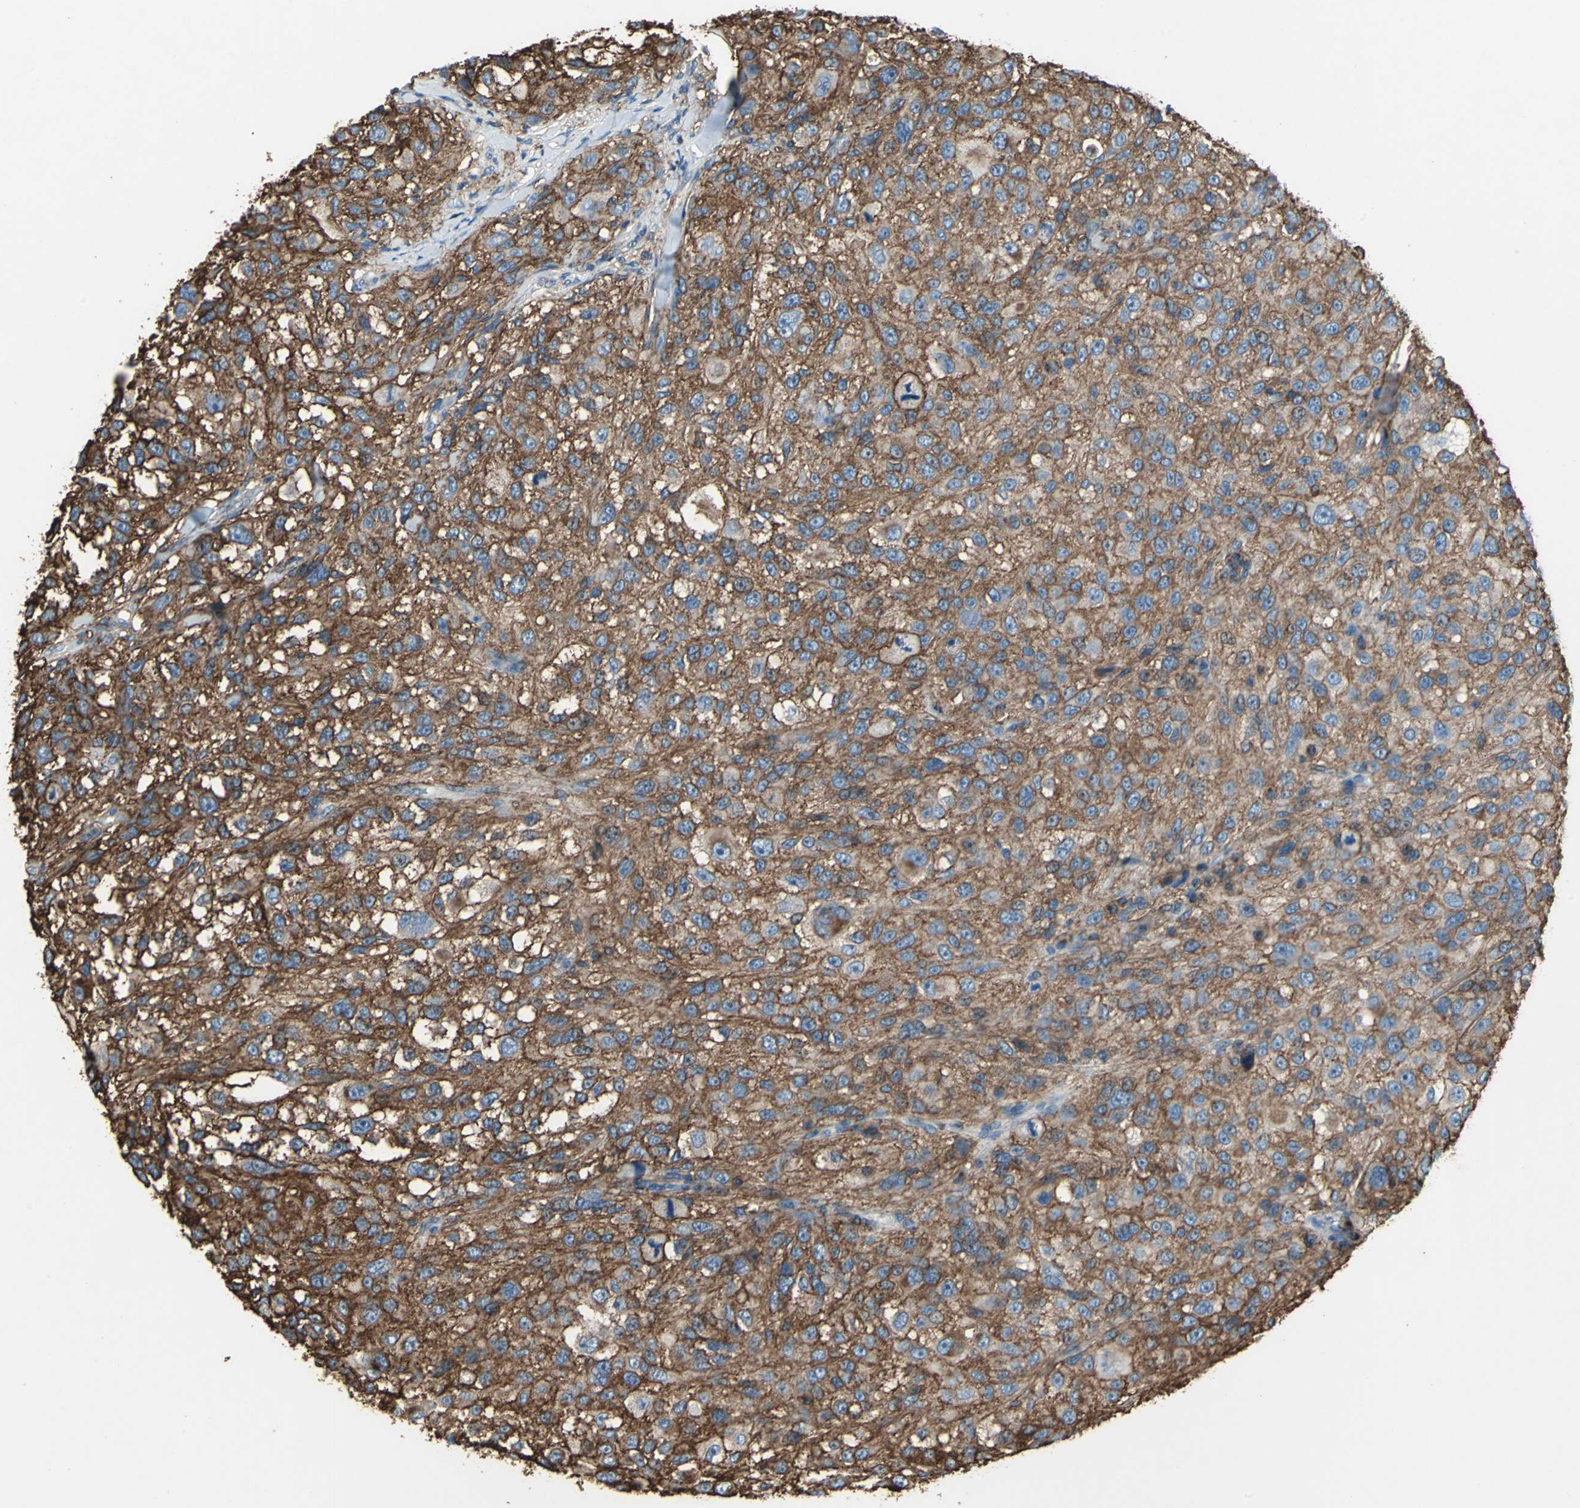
{"staining": {"intensity": "strong", "quantity": ">75%", "location": "cytoplasmic/membranous"}, "tissue": "melanoma", "cell_type": "Tumor cells", "image_type": "cancer", "snomed": [{"axis": "morphology", "description": "Necrosis, NOS"}, {"axis": "morphology", "description": "Malignant melanoma, NOS"}, {"axis": "topography", "description": "Skin"}], "caption": "Human melanoma stained with a protein marker displays strong staining in tumor cells.", "gene": "CD44", "patient": {"sex": "female", "age": 87}}